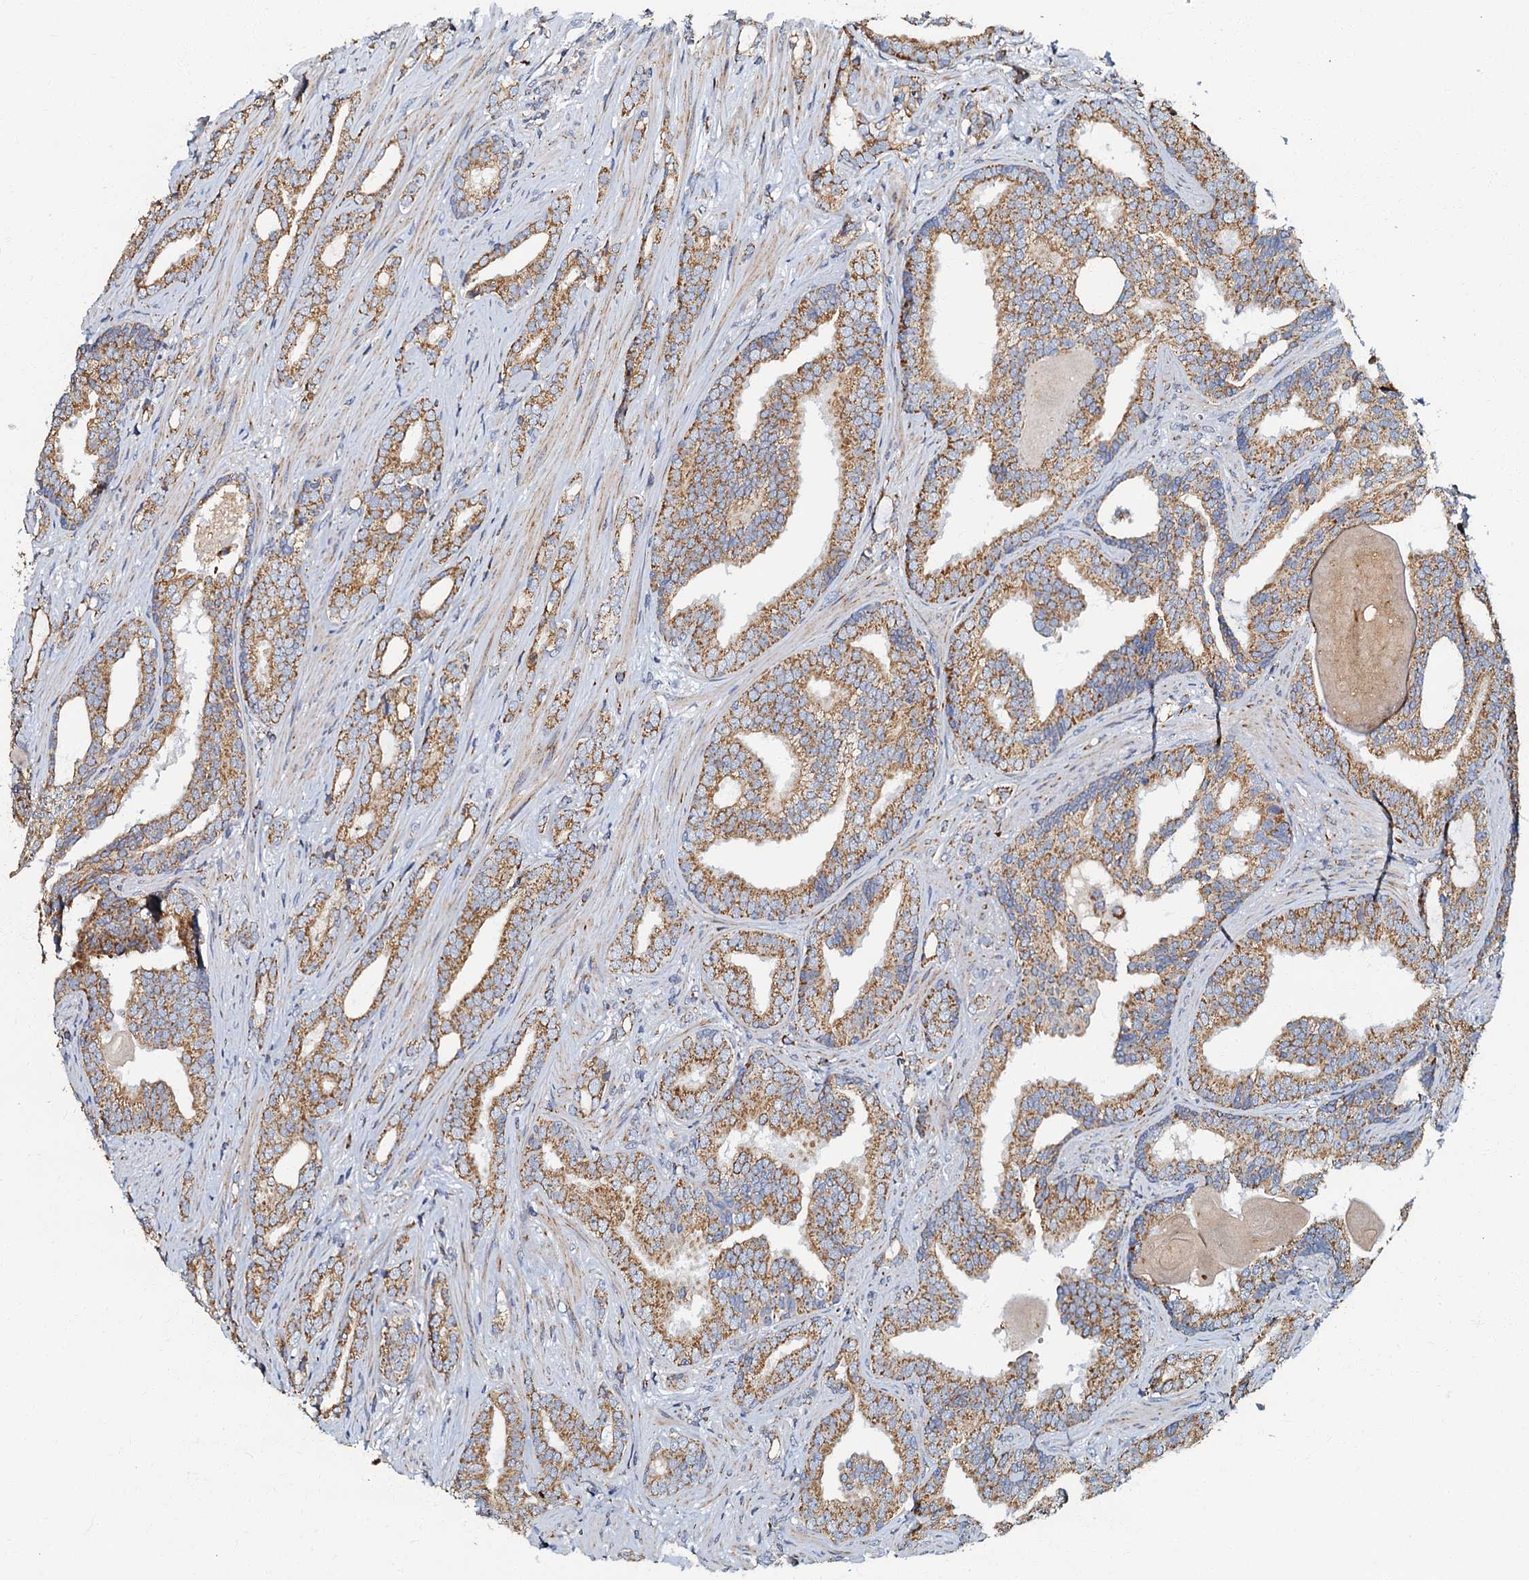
{"staining": {"intensity": "moderate", "quantity": ">75%", "location": "cytoplasmic/membranous"}, "tissue": "prostate cancer", "cell_type": "Tumor cells", "image_type": "cancer", "snomed": [{"axis": "morphology", "description": "Adenocarcinoma, High grade"}, {"axis": "topography", "description": "Prostate"}], "caption": "Human high-grade adenocarcinoma (prostate) stained for a protein (brown) reveals moderate cytoplasmic/membranous positive staining in approximately >75% of tumor cells.", "gene": "NDUFA12", "patient": {"sex": "male", "age": 63}}